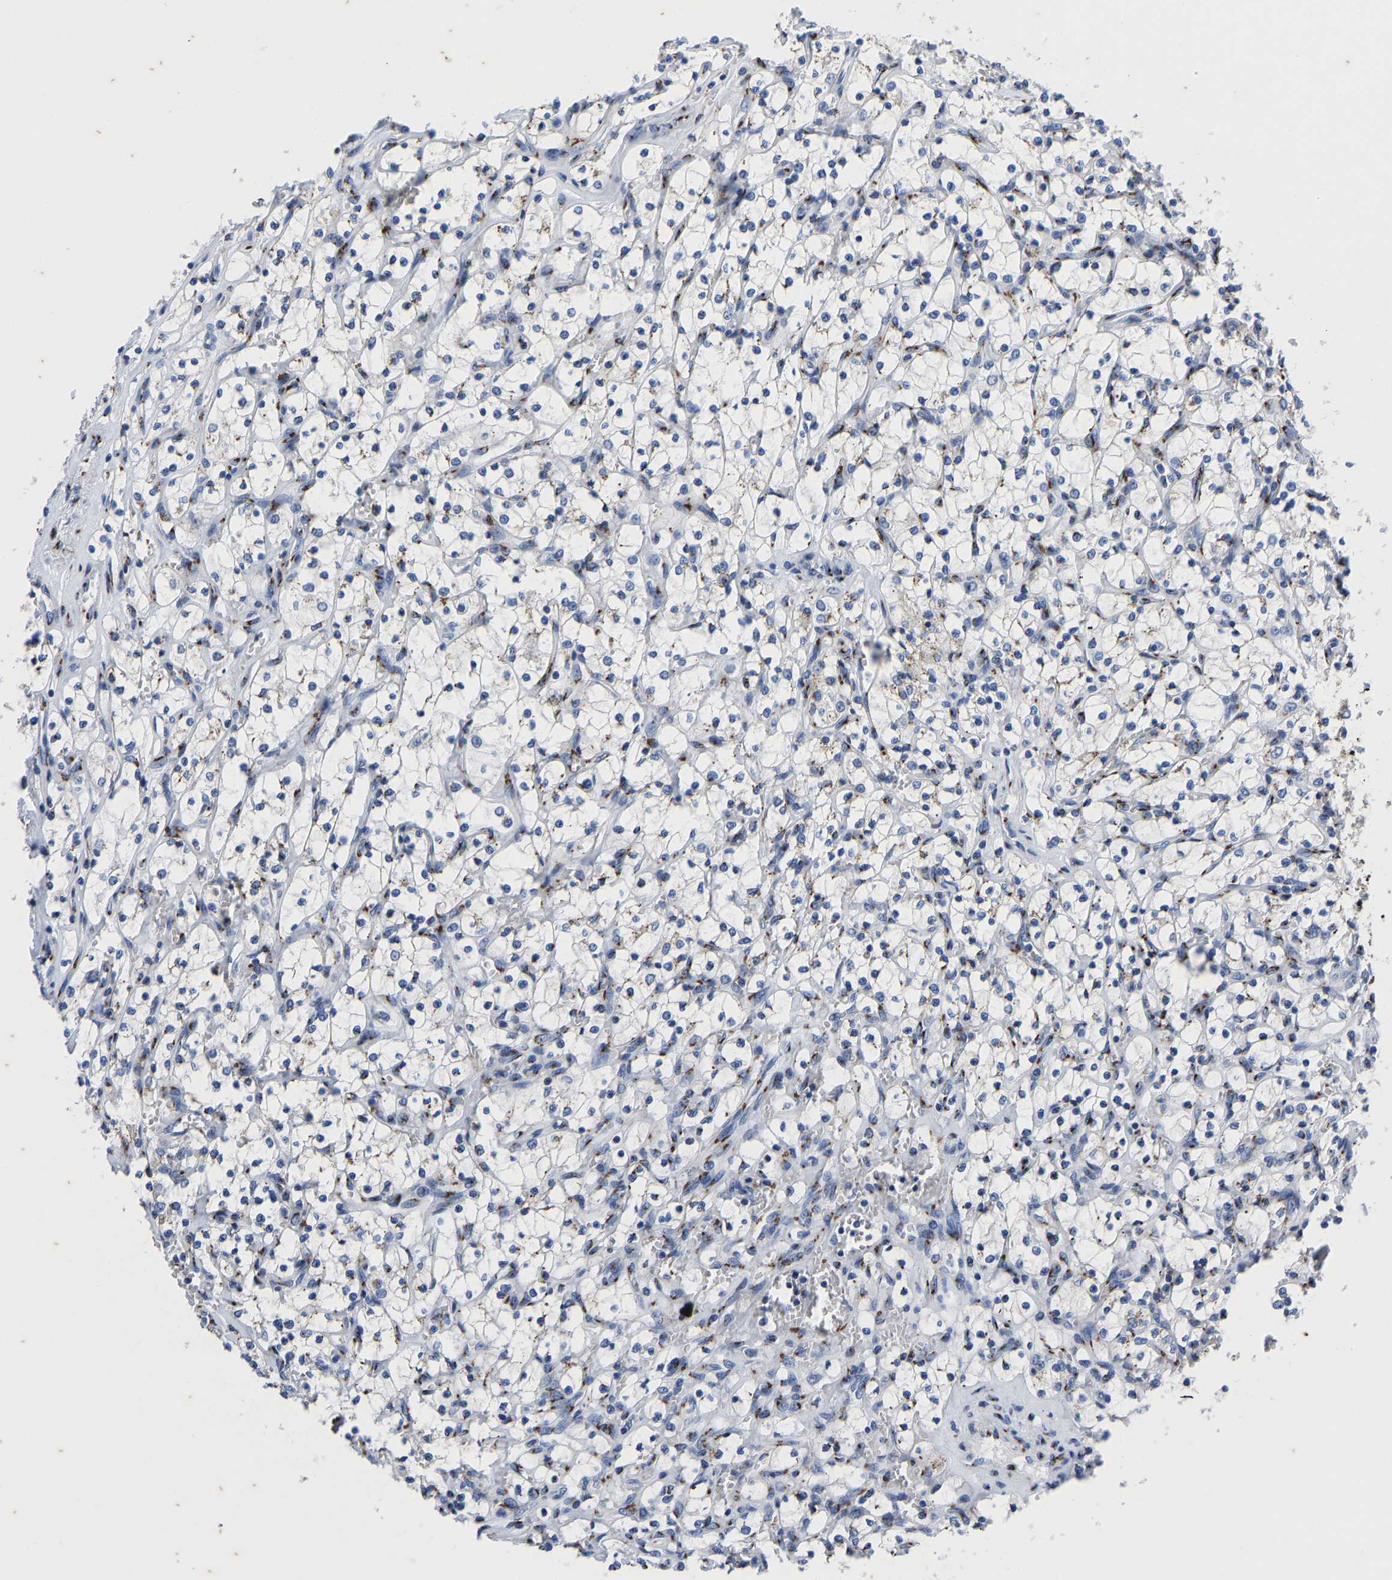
{"staining": {"intensity": "moderate", "quantity": "25%-75%", "location": "cytoplasmic/membranous"}, "tissue": "renal cancer", "cell_type": "Tumor cells", "image_type": "cancer", "snomed": [{"axis": "morphology", "description": "Adenocarcinoma, NOS"}, {"axis": "topography", "description": "Kidney"}], "caption": "Moderate cytoplasmic/membranous staining for a protein is appreciated in about 25%-75% of tumor cells of renal cancer using immunohistochemistry (IHC).", "gene": "TMEM87A", "patient": {"sex": "female", "age": 69}}